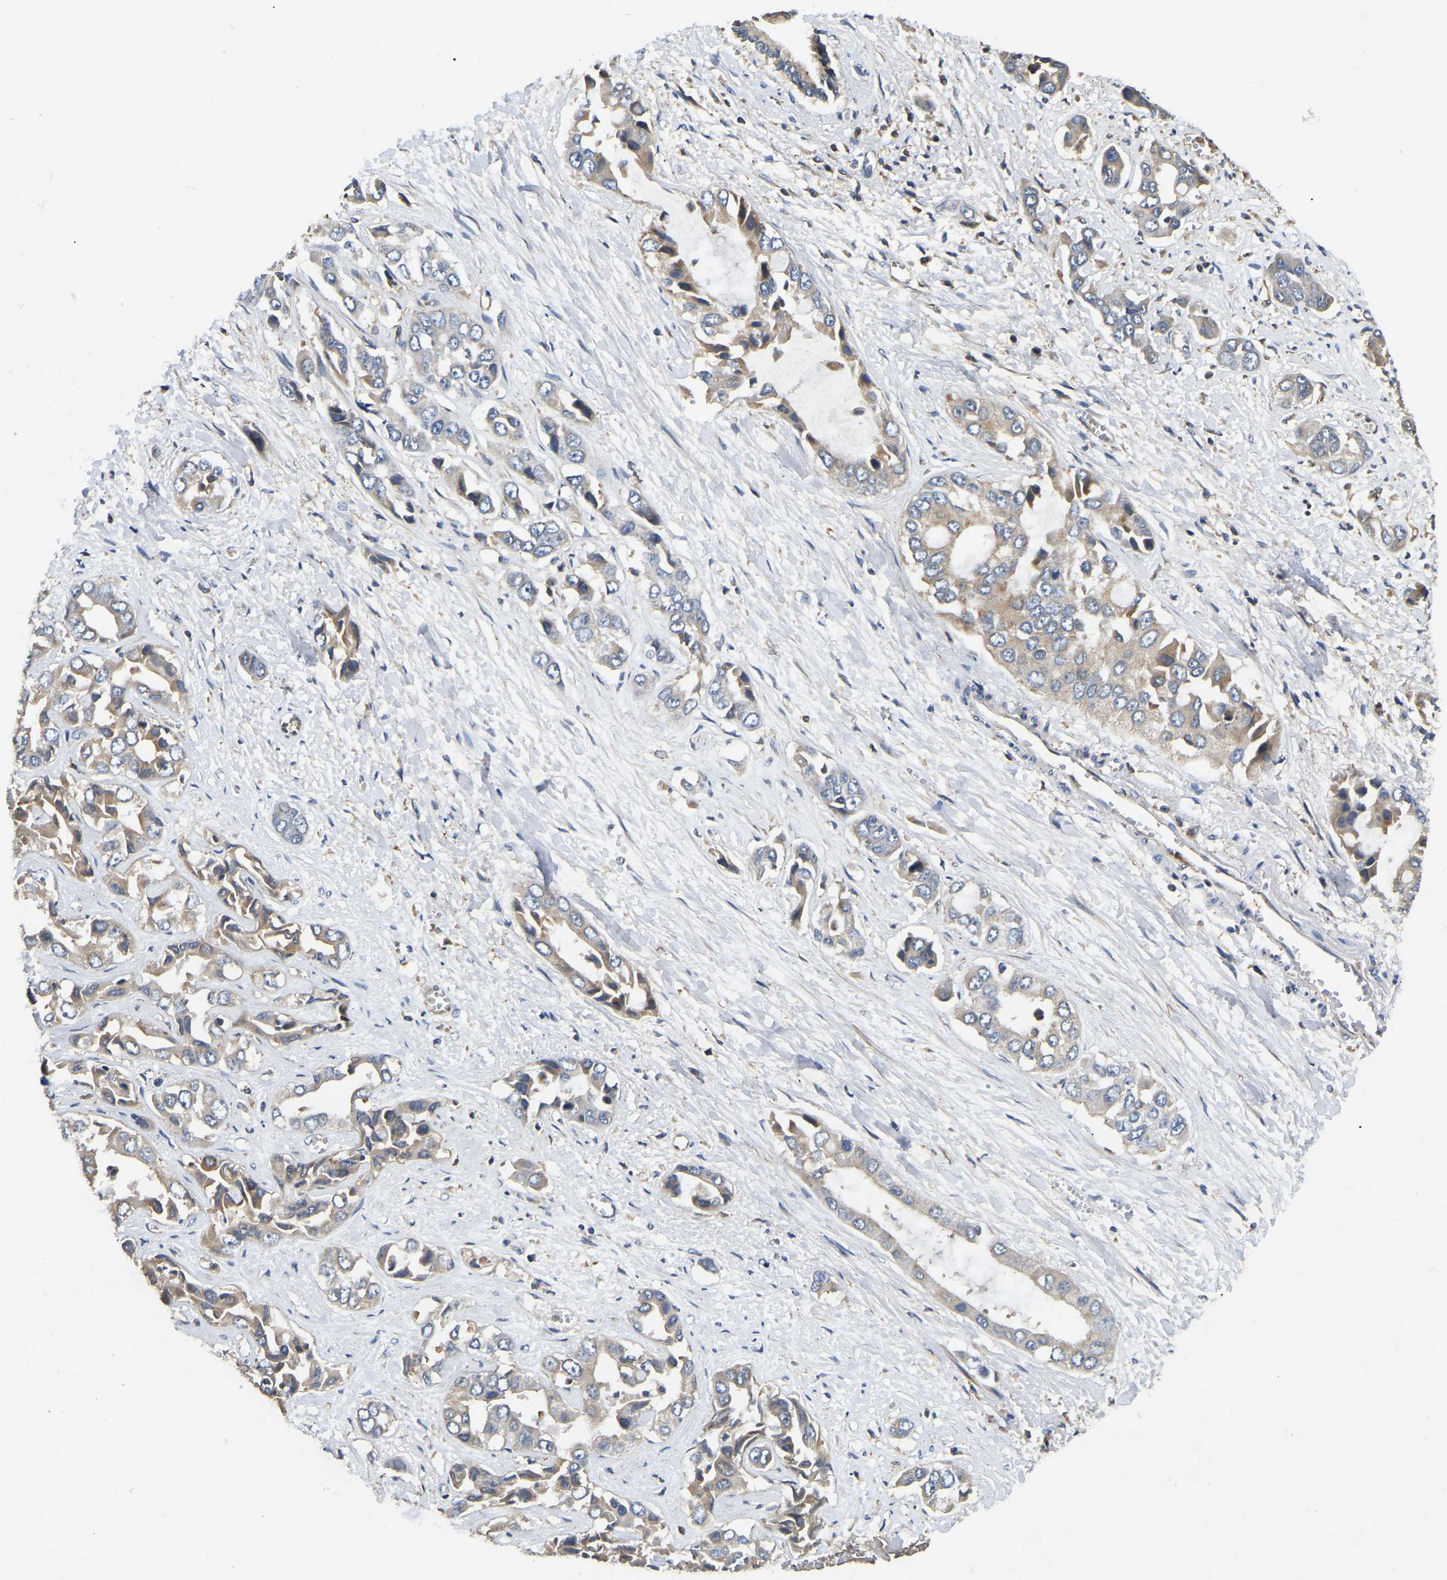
{"staining": {"intensity": "weak", "quantity": "<25%", "location": "cytoplasmic/membranous"}, "tissue": "liver cancer", "cell_type": "Tumor cells", "image_type": "cancer", "snomed": [{"axis": "morphology", "description": "Cholangiocarcinoma"}, {"axis": "topography", "description": "Liver"}], "caption": "This is an immunohistochemistry photomicrograph of liver cancer. There is no staining in tumor cells.", "gene": "SMPD2", "patient": {"sex": "female", "age": 52}}